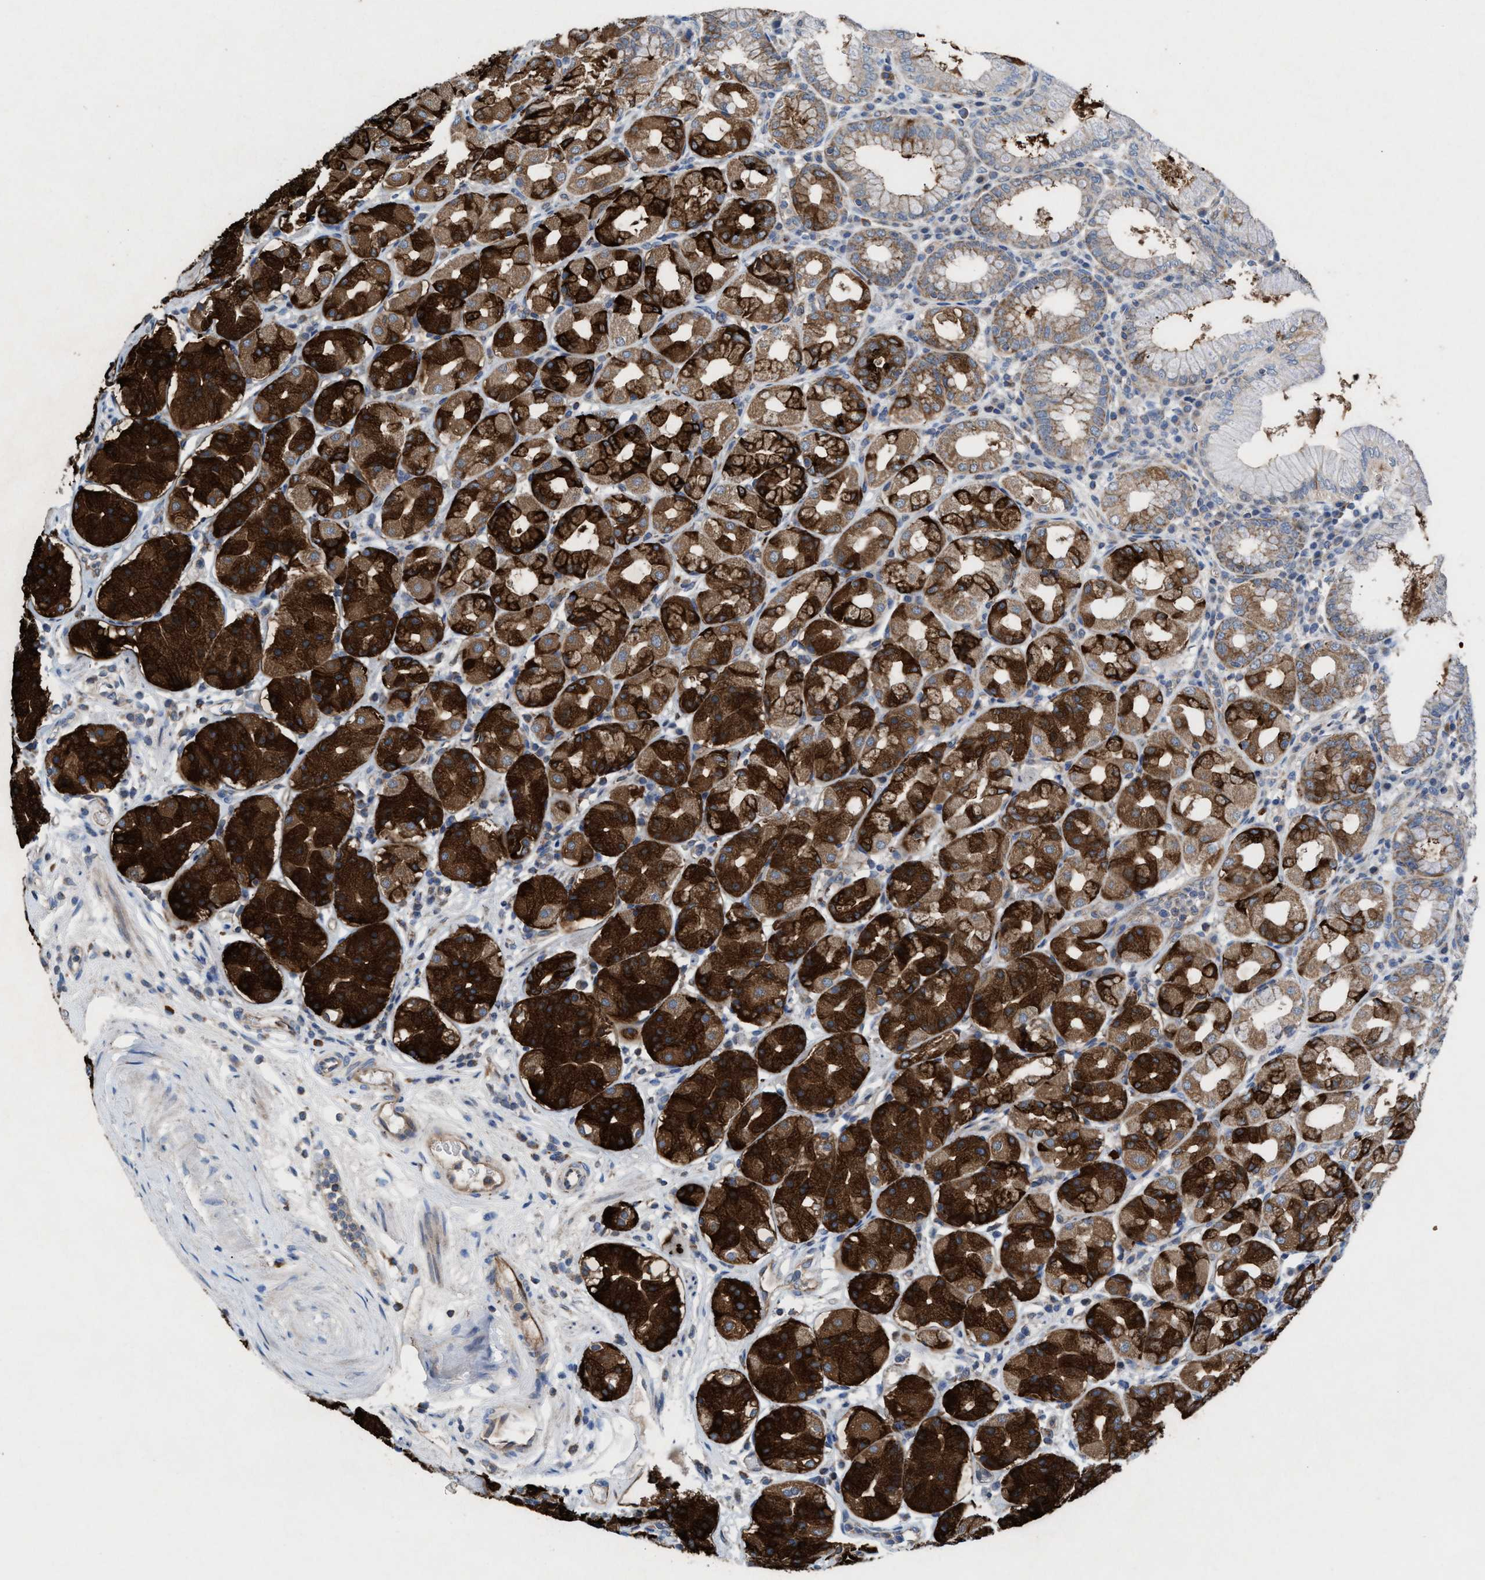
{"staining": {"intensity": "strong", "quantity": ">75%", "location": "cytoplasmic/membranous"}, "tissue": "stomach", "cell_type": "Glandular cells", "image_type": "normal", "snomed": [{"axis": "morphology", "description": "Normal tissue, NOS"}, {"axis": "topography", "description": "Stomach"}, {"axis": "topography", "description": "Stomach, lower"}], "caption": "A high-resolution image shows immunohistochemistry staining of benign stomach, which demonstrates strong cytoplasmic/membranous expression in approximately >75% of glandular cells. (Stains: DAB in brown, nuclei in blue, Microscopy: brightfield microscopy at high magnification).", "gene": "MRM1", "patient": {"sex": "female", "age": 56}}